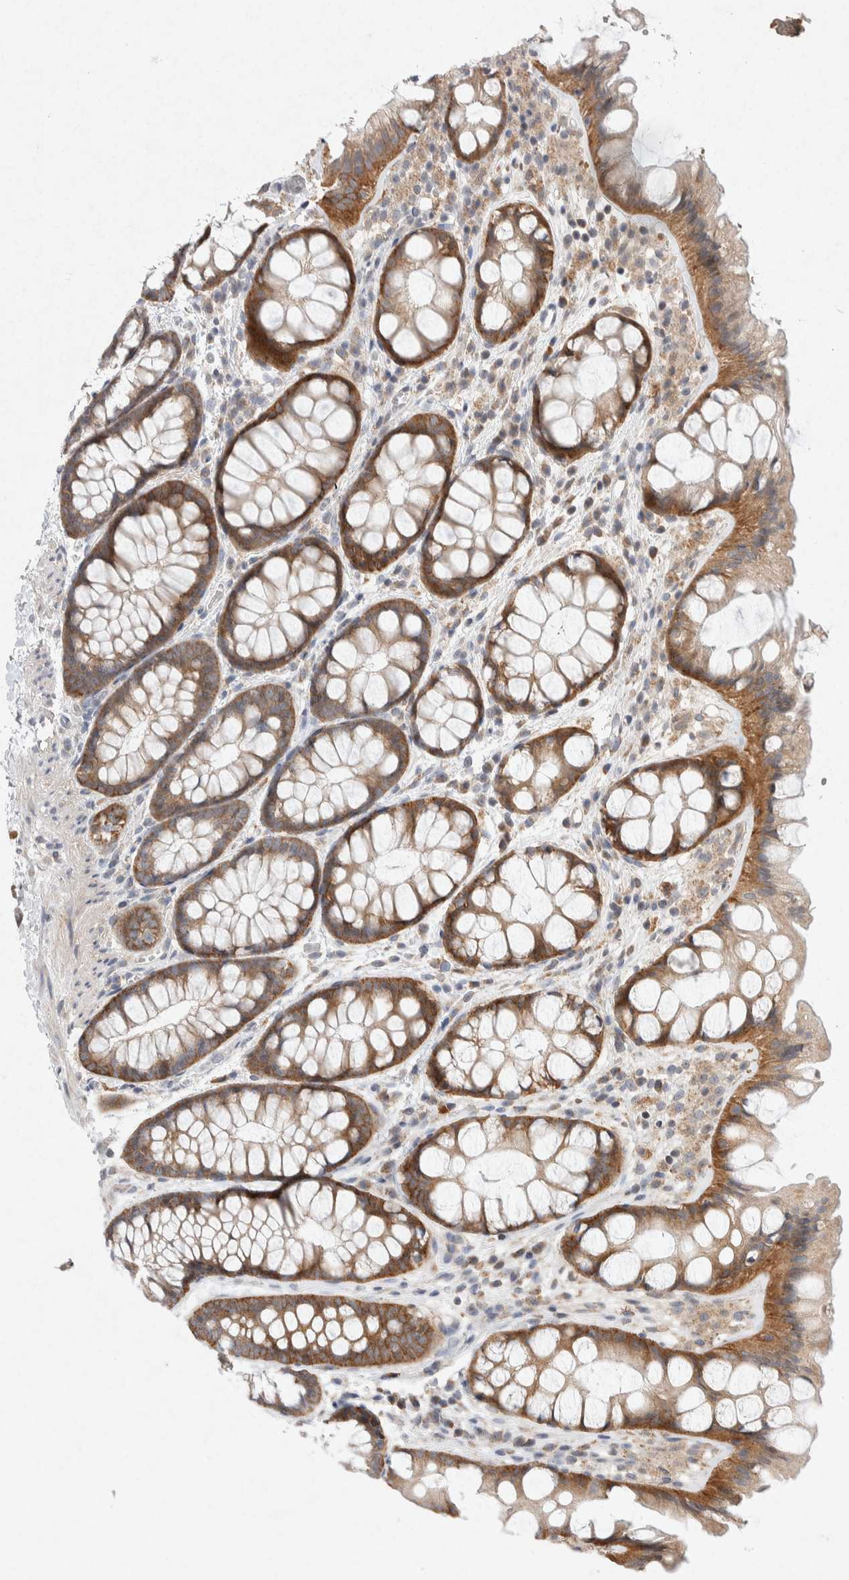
{"staining": {"intensity": "negative", "quantity": "none", "location": "none"}, "tissue": "colon", "cell_type": "Endothelial cells", "image_type": "normal", "snomed": [{"axis": "morphology", "description": "Normal tissue, NOS"}, {"axis": "topography", "description": "Colon"}], "caption": "Immunohistochemistry histopathology image of normal human colon stained for a protein (brown), which demonstrates no expression in endothelial cells.", "gene": "CMTM4", "patient": {"sex": "male", "age": 47}}